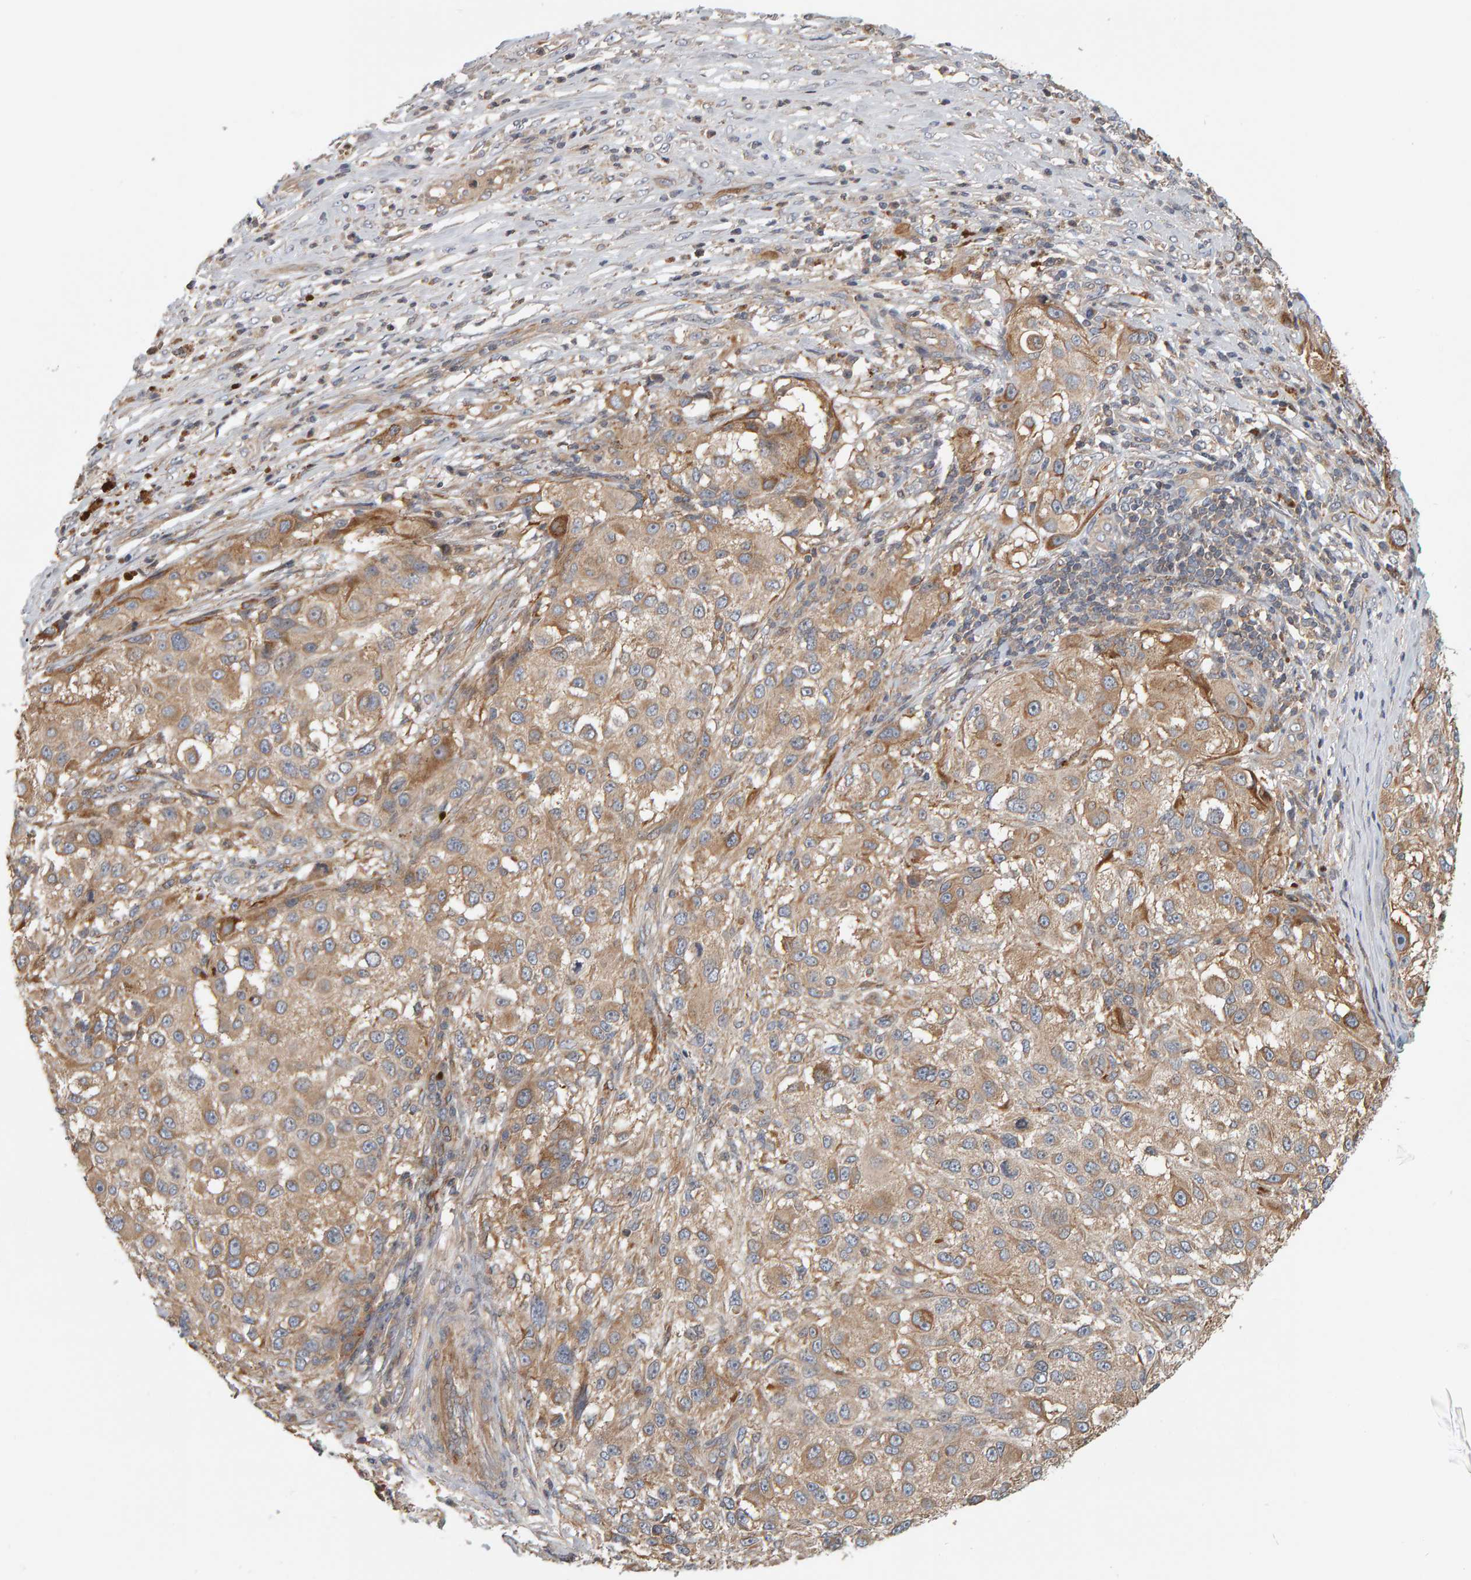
{"staining": {"intensity": "weak", "quantity": ">75%", "location": "cytoplasmic/membranous"}, "tissue": "melanoma", "cell_type": "Tumor cells", "image_type": "cancer", "snomed": [{"axis": "morphology", "description": "Necrosis, NOS"}, {"axis": "morphology", "description": "Malignant melanoma, NOS"}, {"axis": "topography", "description": "Skin"}], "caption": "A brown stain highlights weak cytoplasmic/membranous positivity of a protein in human malignant melanoma tumor cells.", "gene": "C9orf72", "patient": {"sex": "female", "age": 87}}